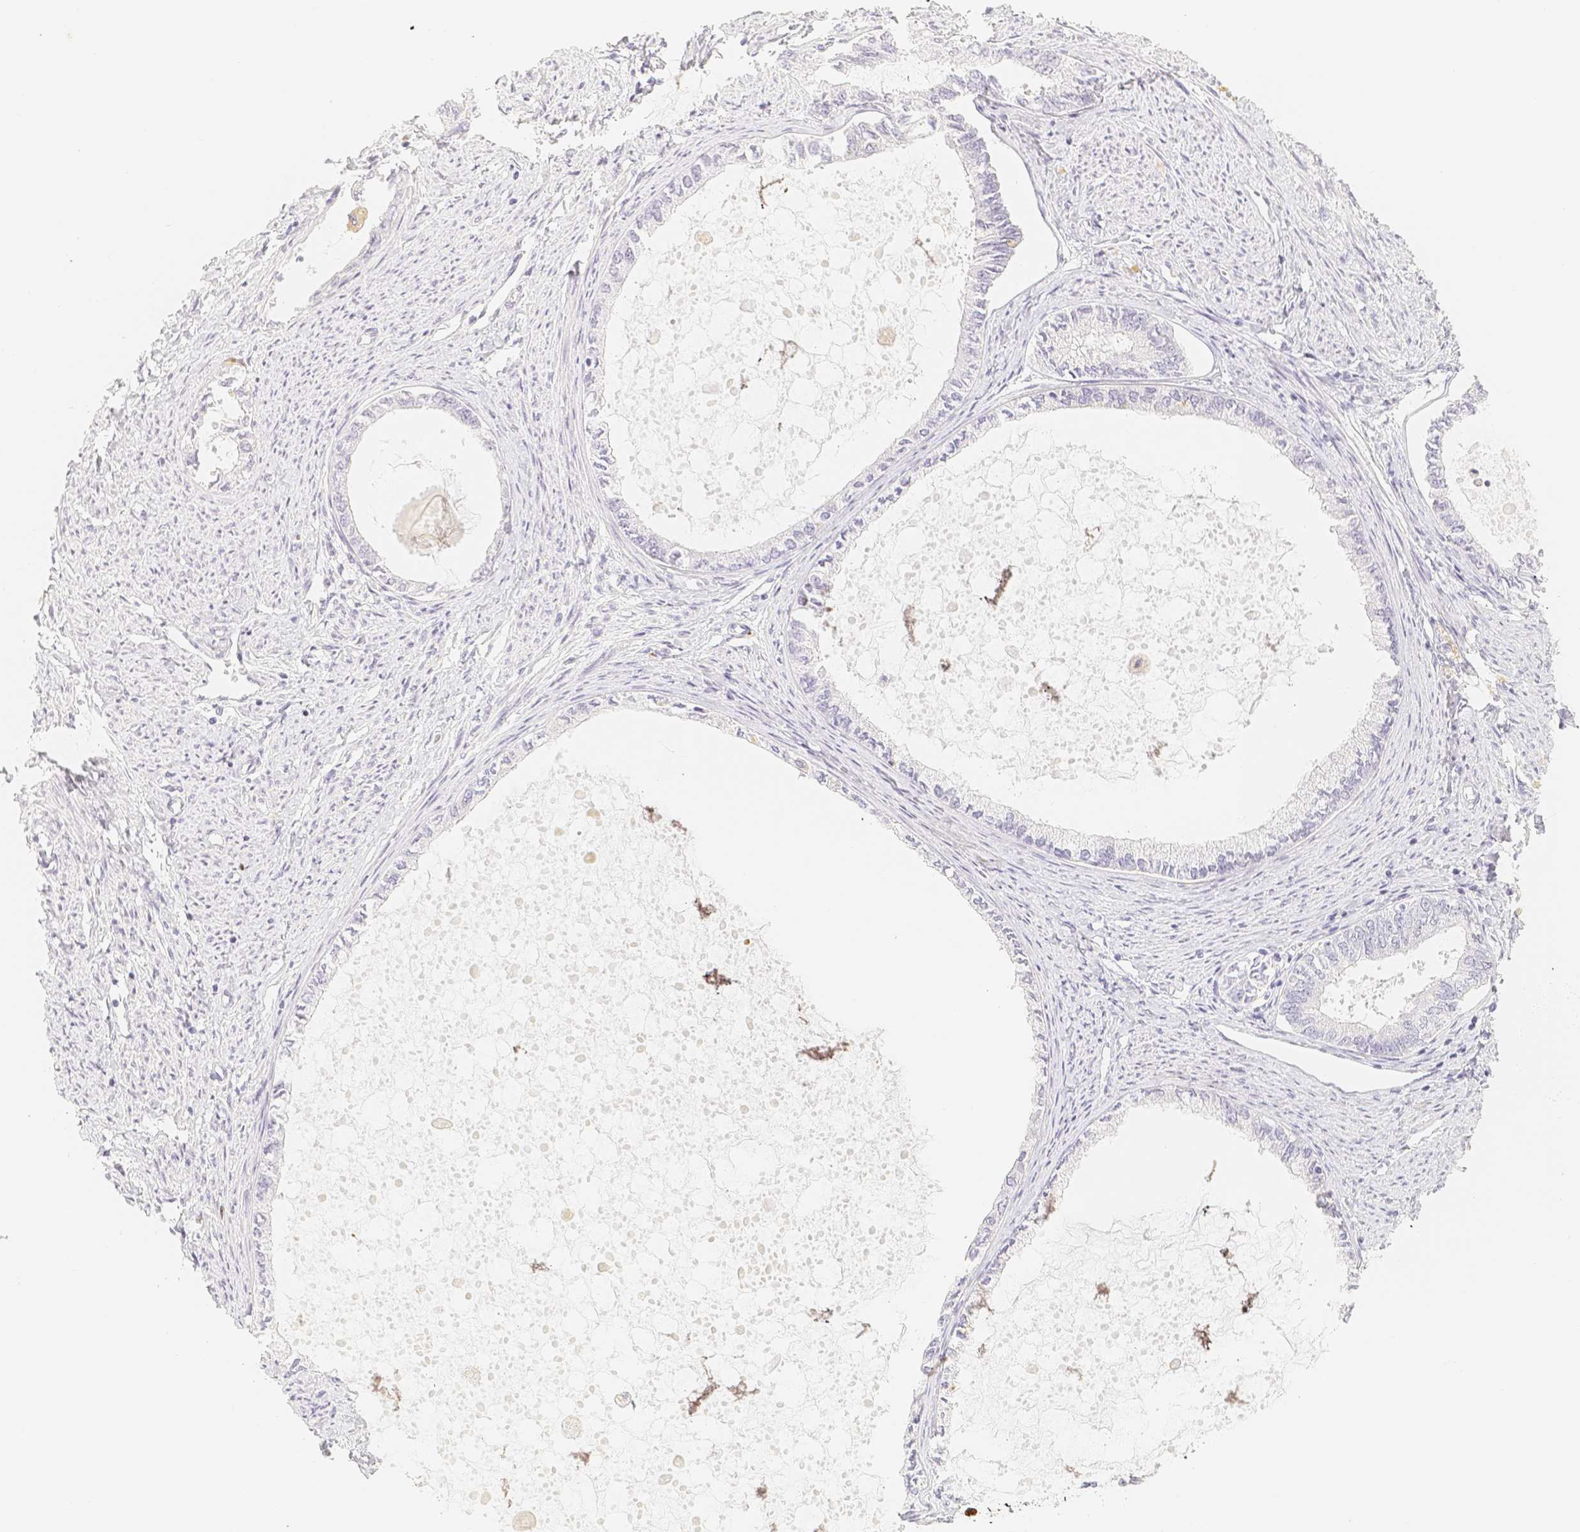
{"staining": {"intensity": "negative", "quantity": "none", "location": "none"}, "tissue": "endometrial cancer", "cell_type": "Tumor cells", "image_type": "cancer", "snomed": [{"axis": "morphology", "description": "Adenocarcinoma, NOS"}, {"axis": "topography", "description": "Endometrium"}], "caption": "This is an IHC histopathology image of endometrial cancer (adenocarcinoma). There is no expression in tumor cells.", "gene": "PADI4", "patient": {"sex": "female", "age": 86}}